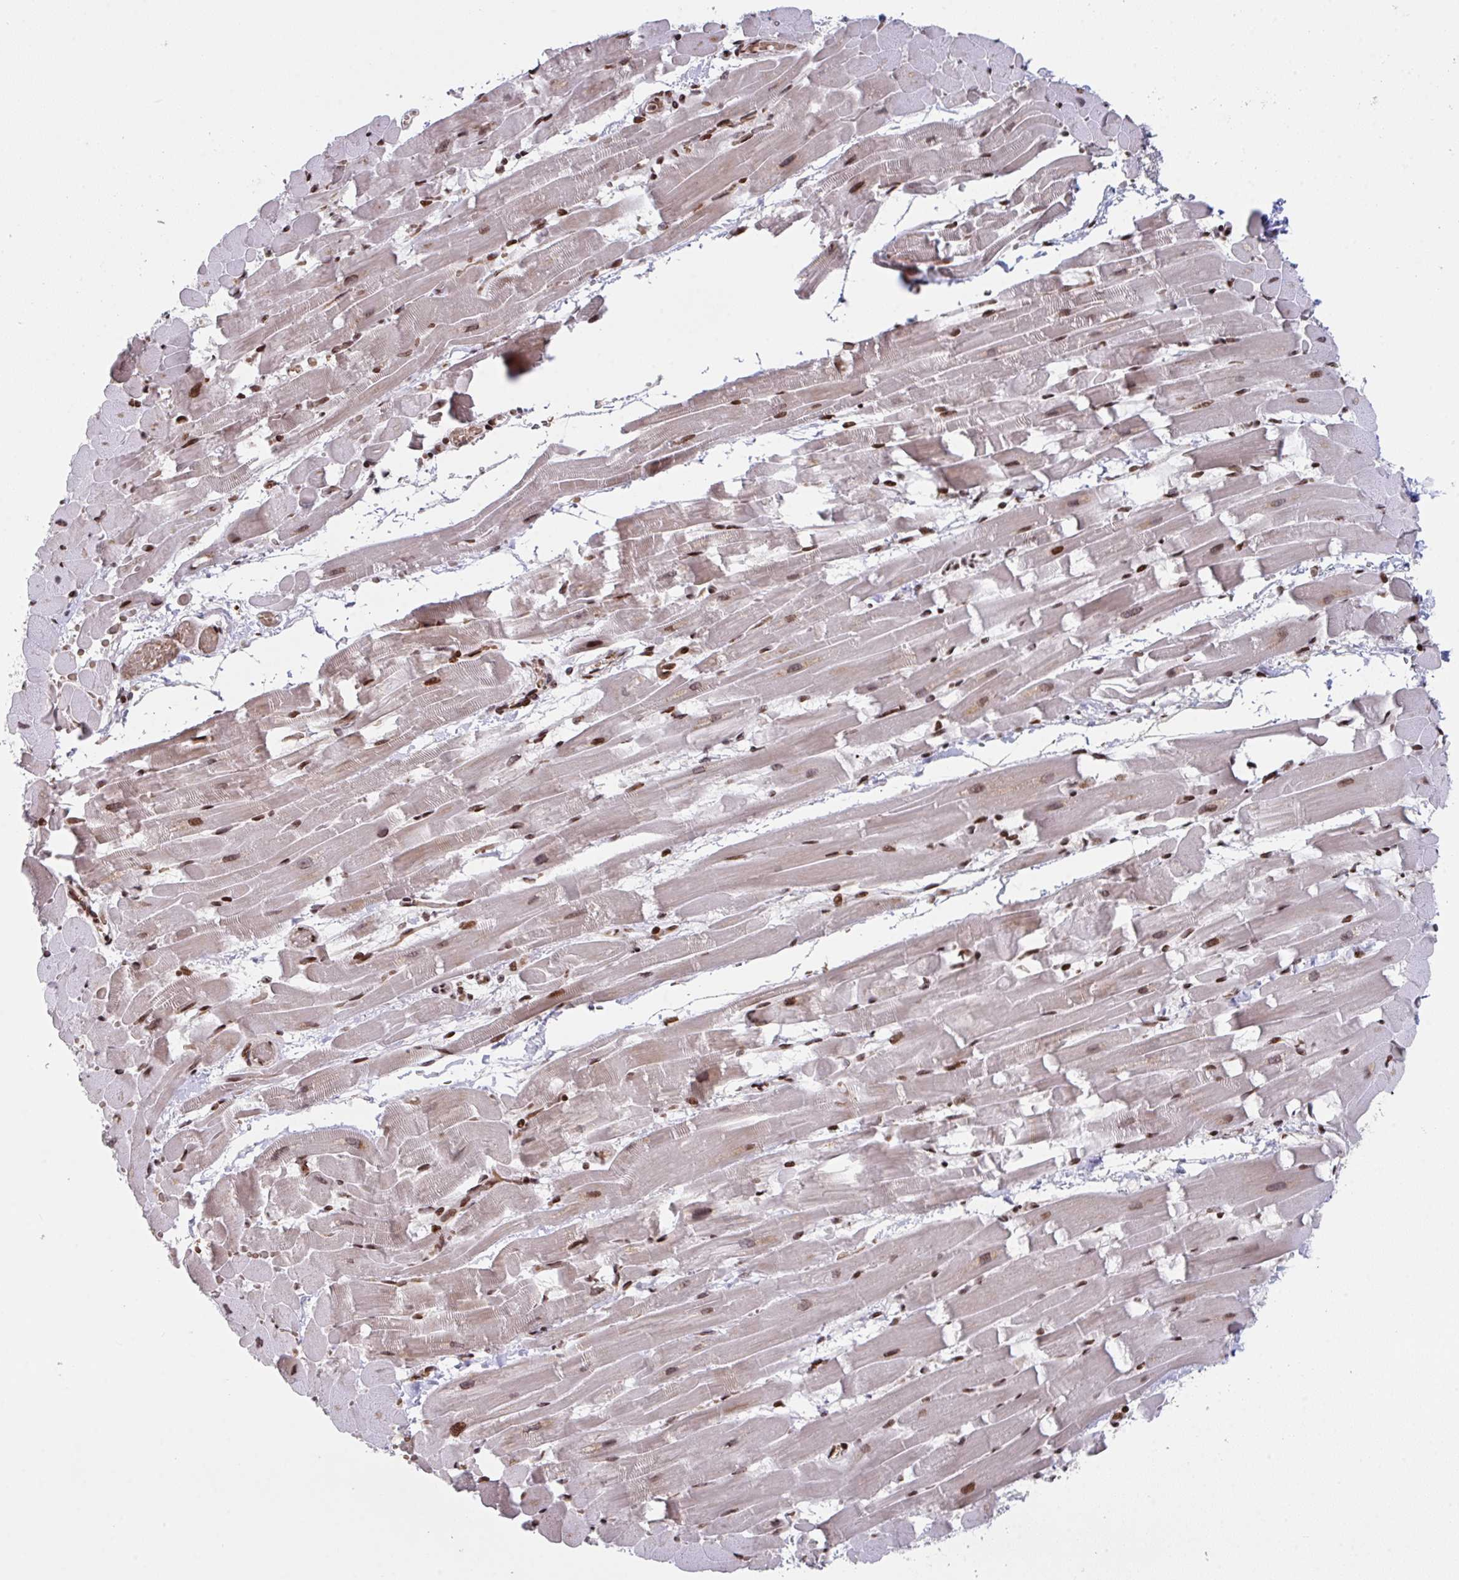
{"staining": {"intensity": "moderate", "quantity": ">75%", "location": "cytoplasmic/membranous,nuclear"}, "tissue": "heart muscle", "cell_type": "Cardiomyocytes", "image_type": "normal", "snomed": [{"axis": "morphology", "description": "Normal tissue, NOS"}, {"axis": "topography", "description": "Heart"}], "caption": "Immunohistochemistry (IHC) (DAB (3,3'-diaminobenzidine)) staining of normal human heart muscle displays moderate cytoplasmic/membranous,nuclear protein staining in about >75% of cardiomyocytes.", "gene": "PCDHB8", "patient": {"sex": "male", "age": 37}}